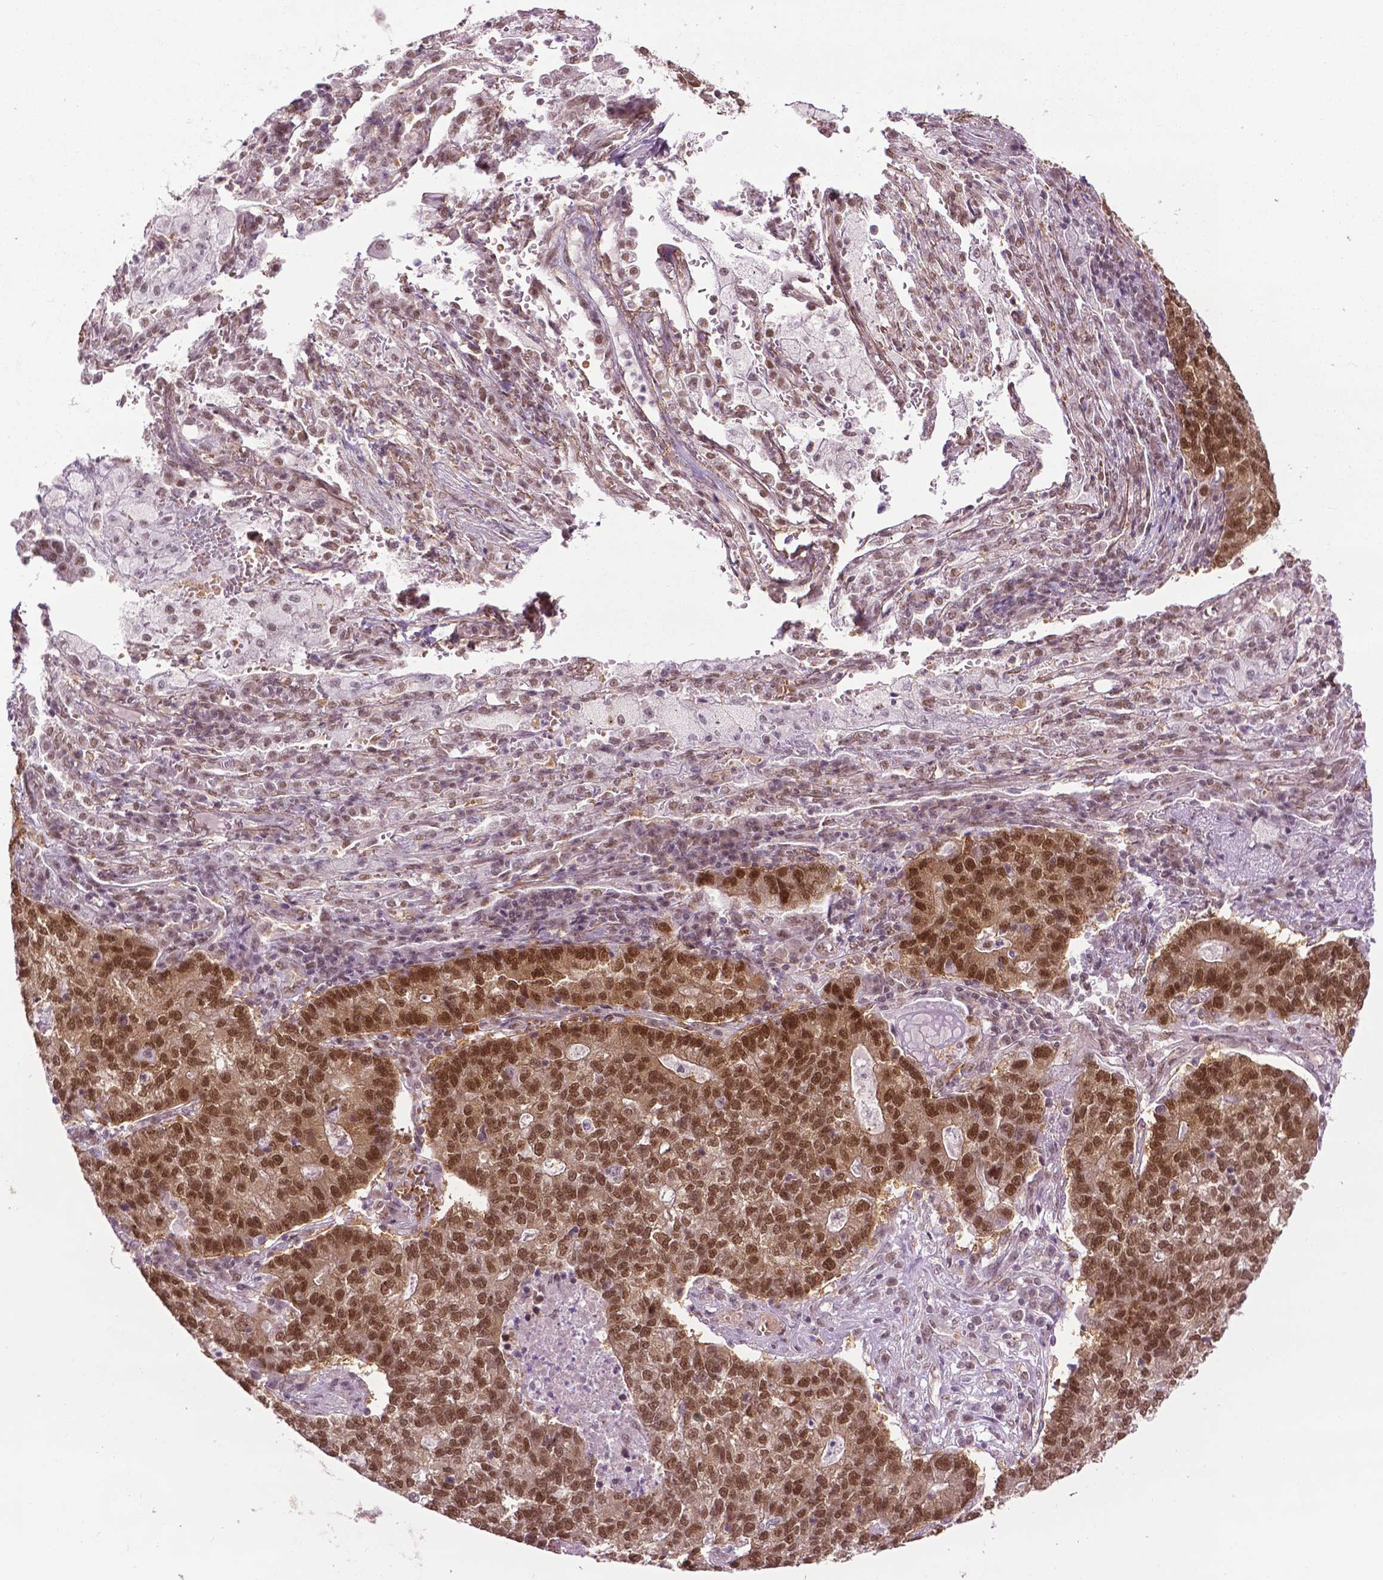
{"staining": {"intensity": "strong", "quantity": ">75%", "location": "nuclear"}, "tissue": "lung cancer", "cell_type": "Tumor cells", "image_type": "cancer", "snomed": [{"axis": "morphology", "description": "Adenocarcinoma, NOS"}, {"axis": "topography", "description": "Lung"}], "caption": "A brown stain labels strong nuclear staining of a protein in human adenocarcinoma (lung) tumor cells.", "gene": "UBQLN4", "patient": {"sex": "male", "age": 57}}